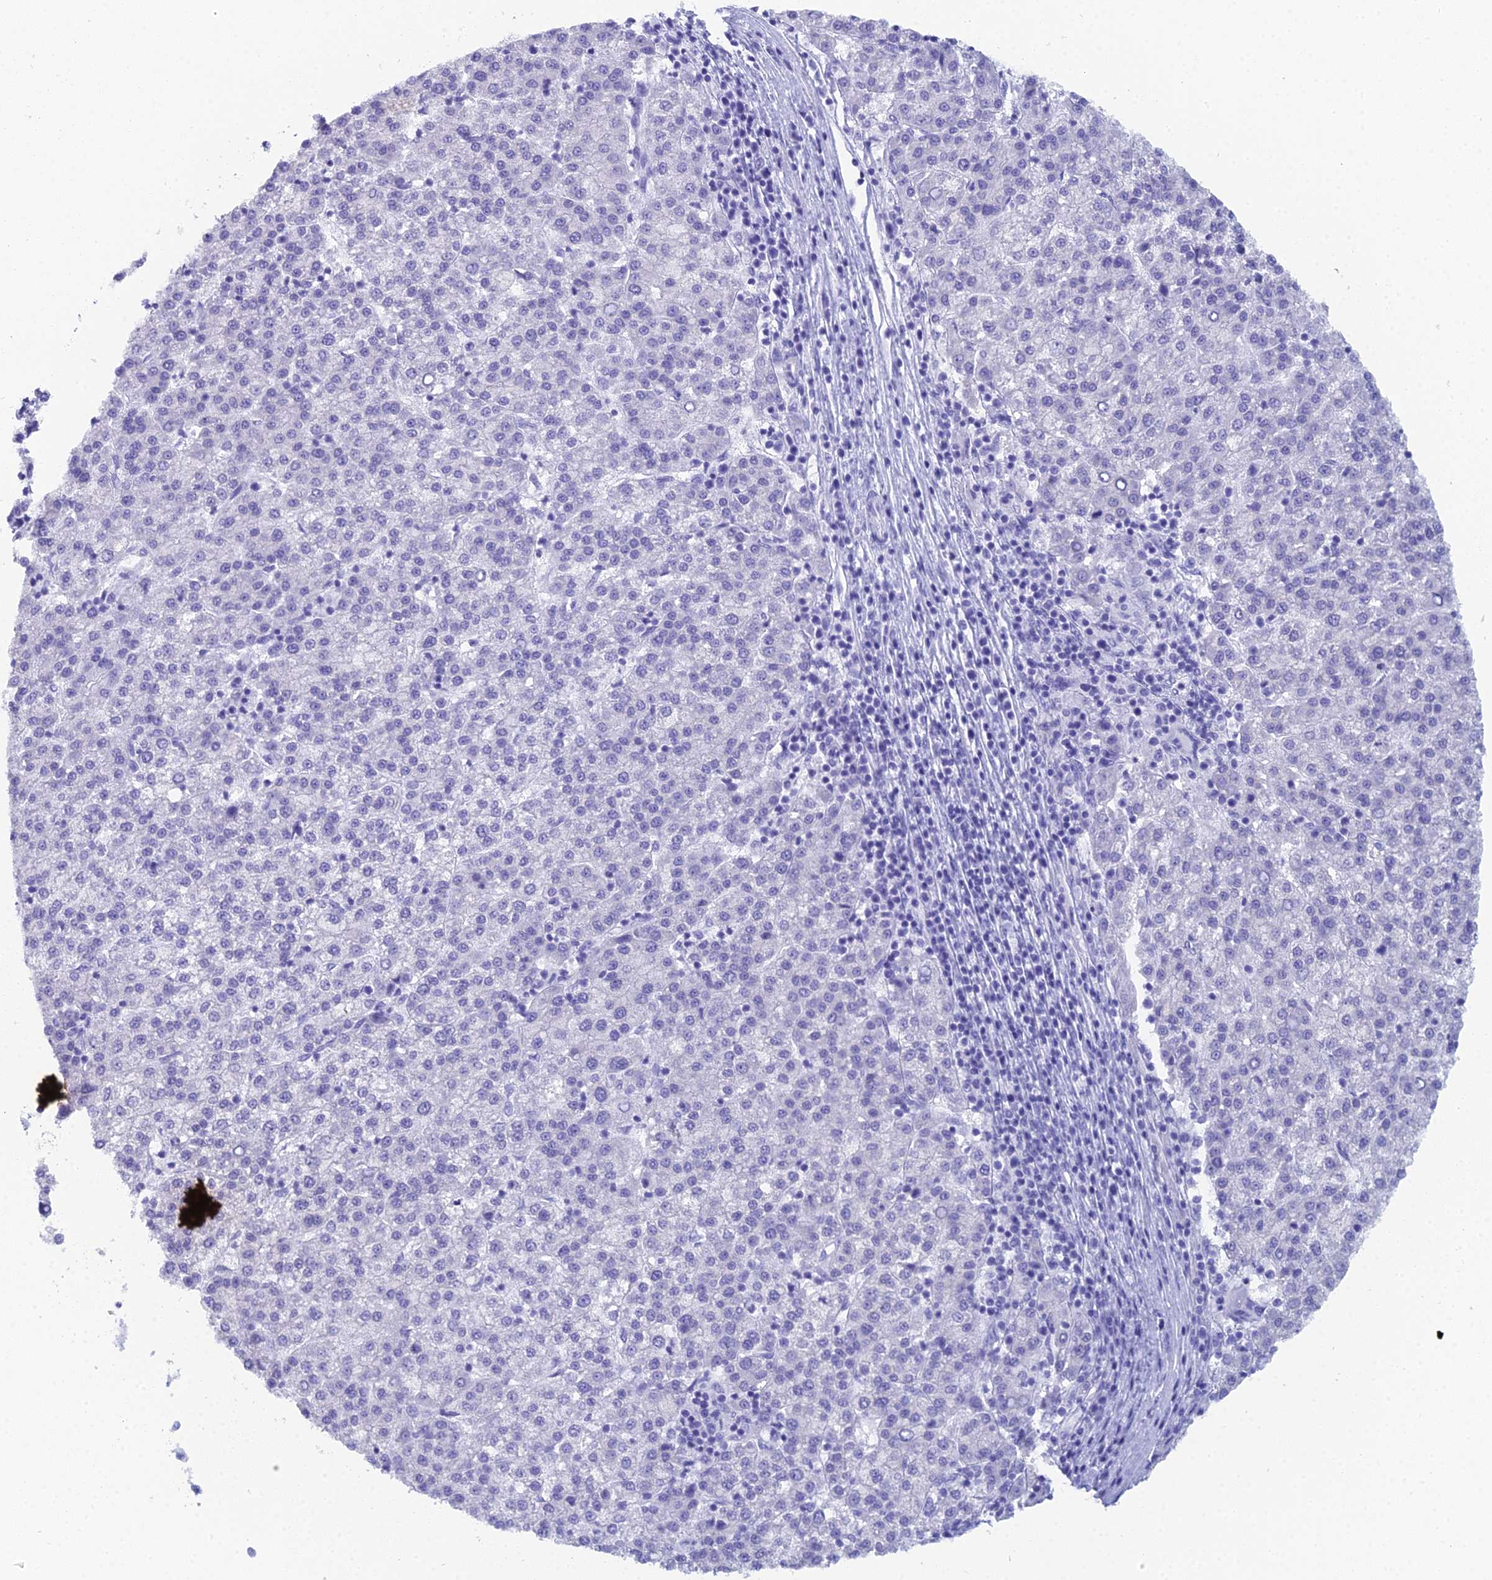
{"staining": {"intensity": "negative", "quantity": "none", "location": "none"}, "tissue": "liver cancer", "cell_type": "Tumor cells", "image_type": "cancer", "snomed": [{"axis": "morphology", "description": "Carcinoma, Hepatocellular, NOS"}, {"axis": "topography", "description": "Liver"}], "caption": "This is an immunohistochemistry histopathology image of liver cancer. There is no staining in tumor cells.", "gene": "PRR22", "patient": {"sex": "female", "age": 58}}